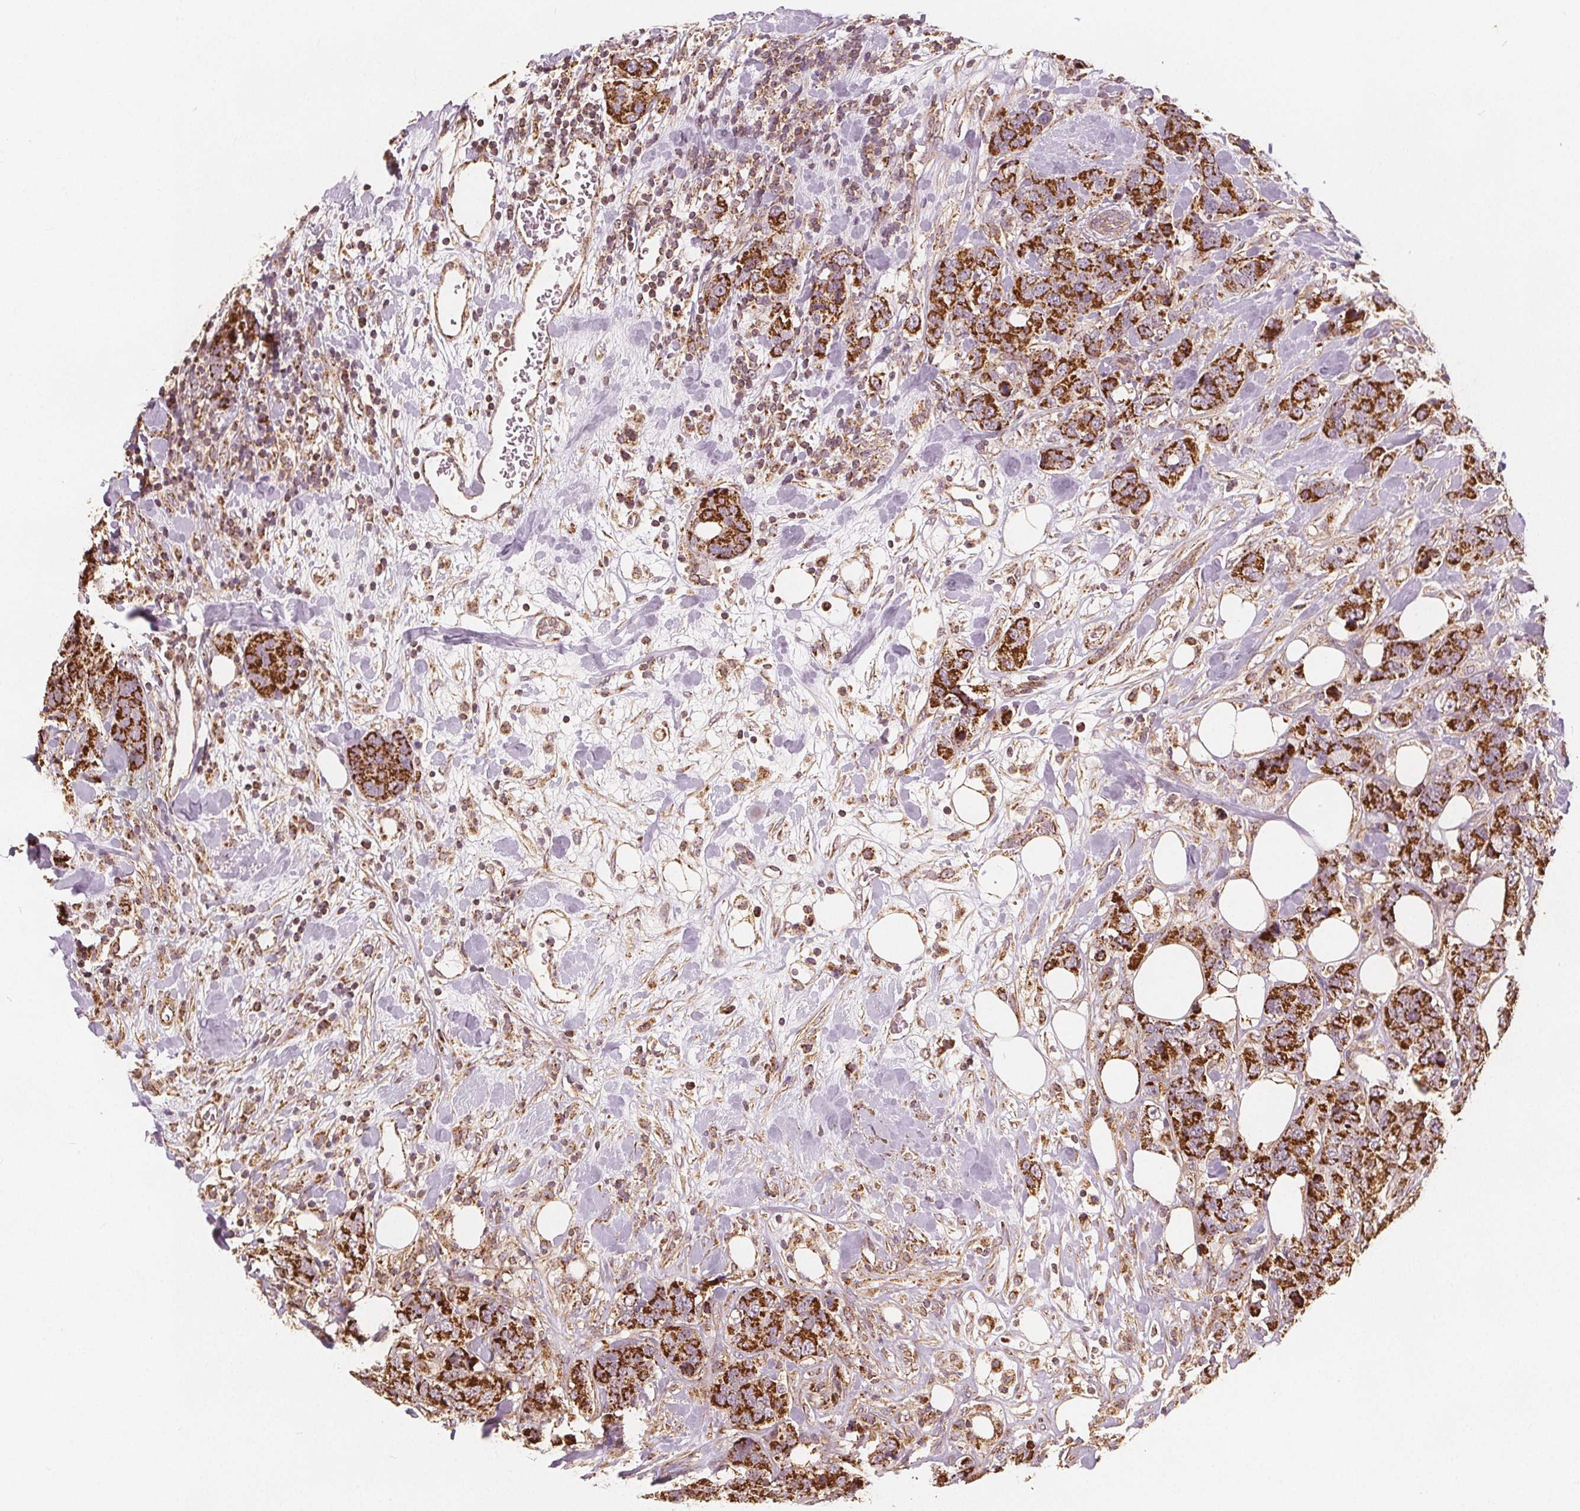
{"staining": {"intensity": "moderate", "quantity": ">75%", "location": "cytoplasmic/membranous"}, "tissue": "breast cancer", "cell_type": "Tumor cells", "image_type": "cancer", "snomed": [{"axis": "morphology", "description": "Lobular carcinoma"}, {"axis": "topography", "description": "Breast"}], "caption": "Tumor cells display medium levels of moderate cytoplasmic/membranous staining in about >75% of cells in human lobular carcinoma (breast).", "gene": "PEX26", "patient": {"sex": "female", "age": 59}}